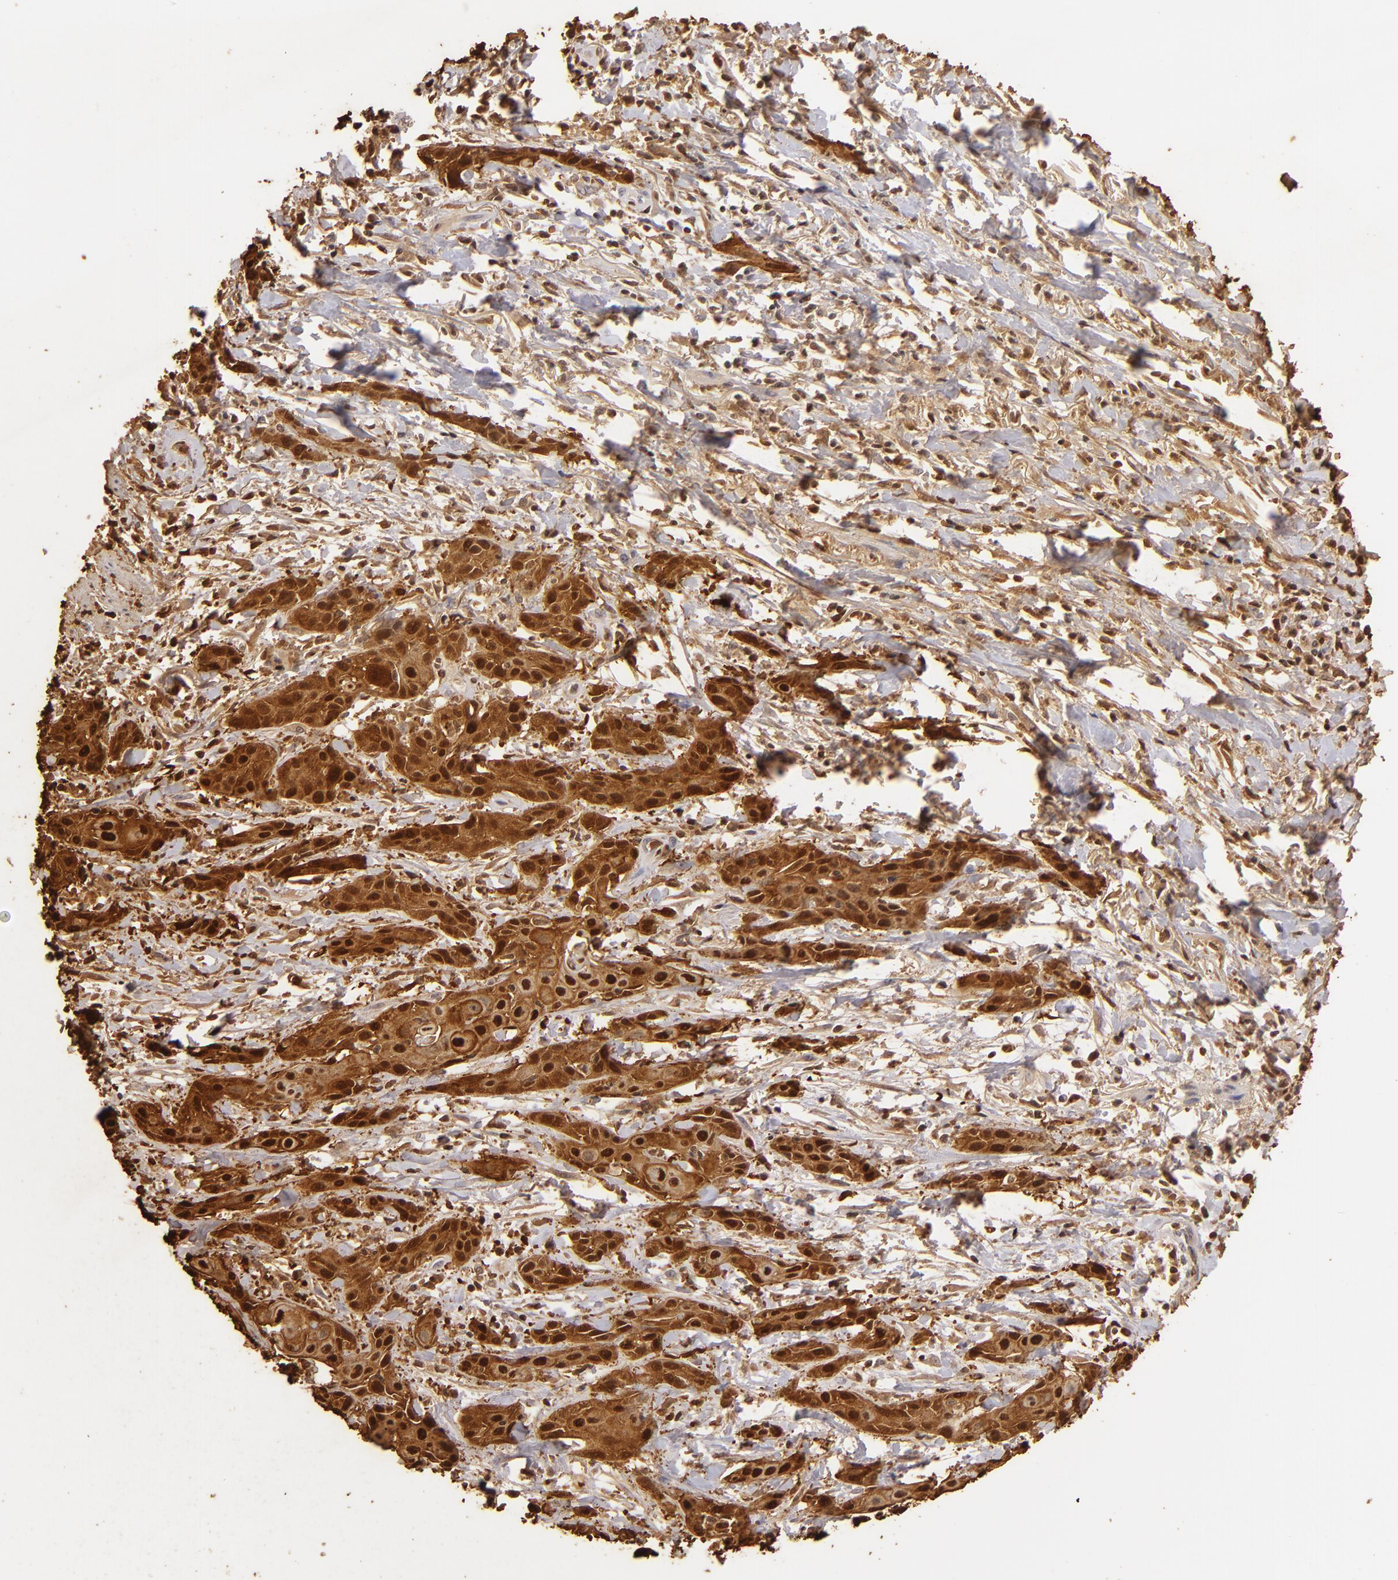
{"staining": {"intensity": "strong", "quantity": ">75%", "location": "cytoplasmic/membranous,nuclear"}, "tissue": "skin cancer", "cell_type": "Tumor cells", "image_type": "cancer", "snomed": [{"axis": "morphology", "description": "Squamous cell carcinoma, NOS"}, {"axis": "topography", "description": "Skin"}, {"axis": "topography", "description": "Anal"}], "caption": "Strong cytoplasmic/membranous and nuclear protein expression is appreciated in approximately >75% of tumor cells in skin cancer (squamous cell carcinoma).", "gene": "S100A2", "patient": {"sex": "male", "age": 64}}